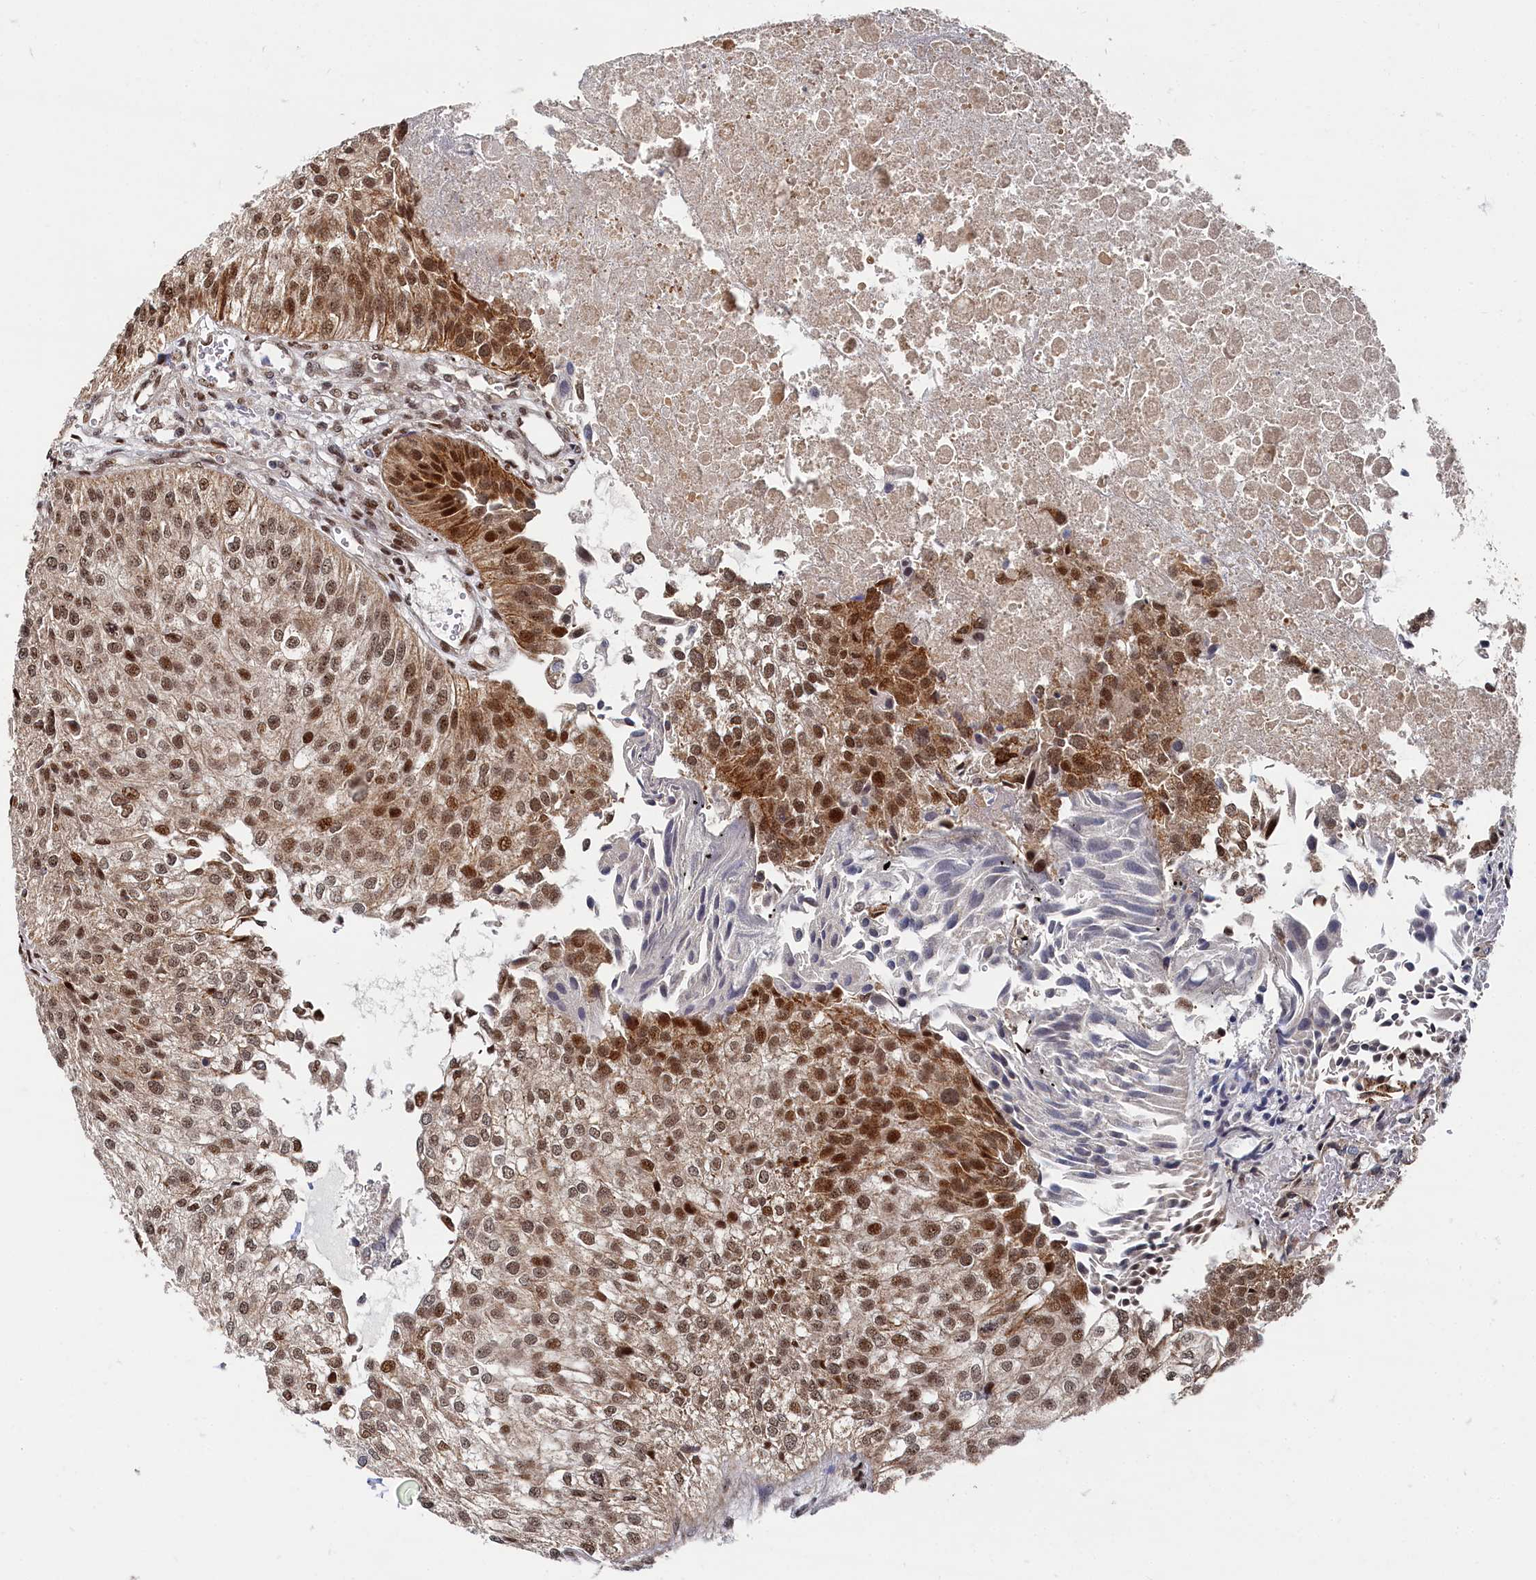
{"staining": {"intensity": "moderate", "quantity": "25%-75%", "location": "cytoplasmic/membranous,nuclear"}, "tissue": "urothelial cancer", "cell_type": "Tumor cells", "image_type": "cancer", "snomed": [{"axis": "morphology", "description": "Urothelial carcinoma, Low grade"}, {"axis": "topography", "description": "Urinary bladder"}], "caption": "IHC image of neoplastic tissue: human urothelial cancer stained using immunohistochemistry reveals medium levels of moderate protein expression localized specifically in the cytoplasmic/membranous and nuclear of tumor cells, appearing as a cytoplasmic/membranous and nuclear brown color.", "gene": "BUB3", "patient": {"sex": "female", "age": 89}}